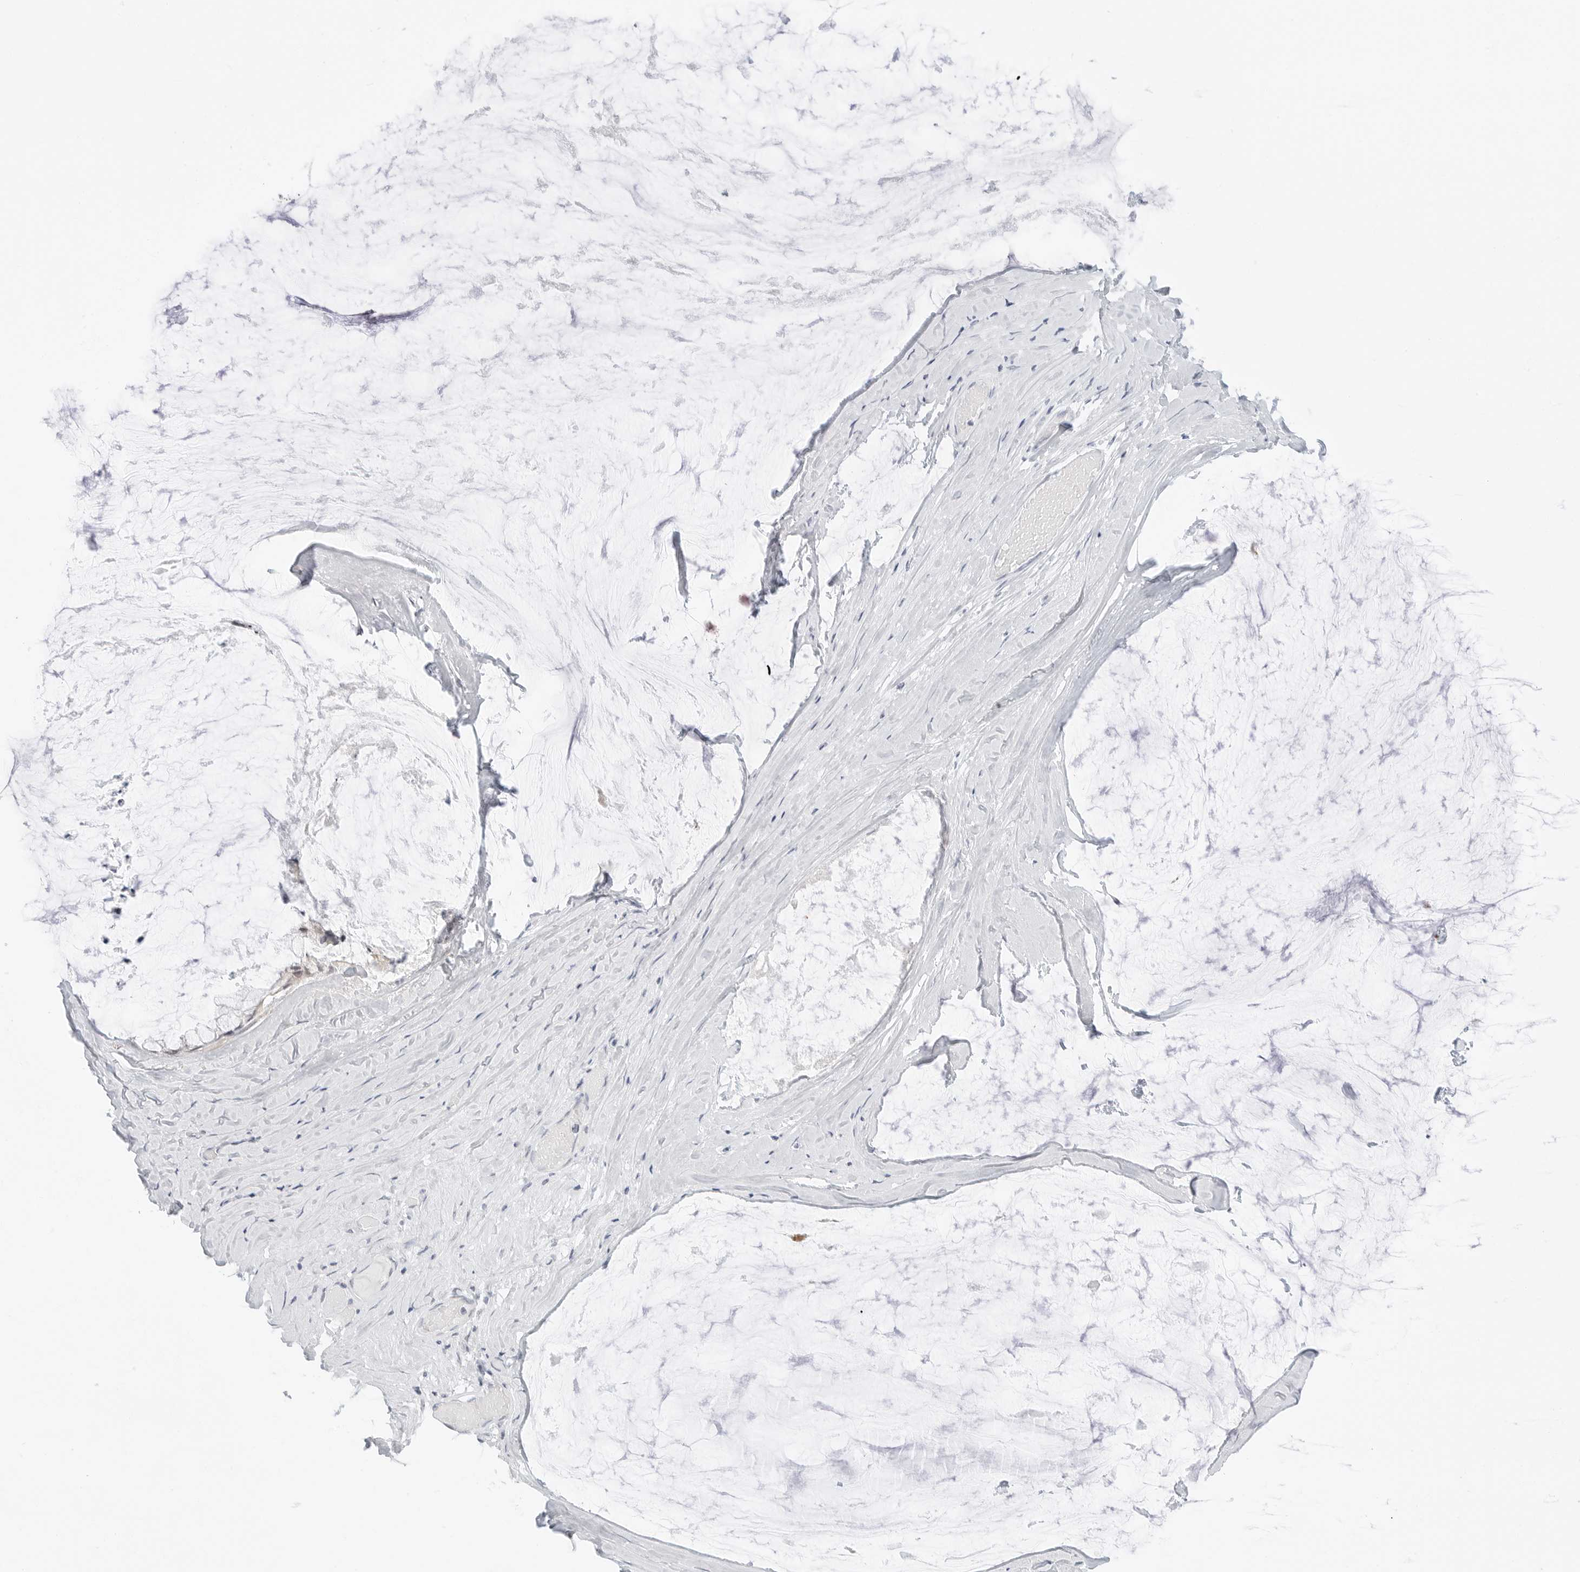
{"staining": {"intensity": "weak", "quantity": "<25%", "location": "cytoplasmic/membranous"}, "tissue": "ovarian cancer", "cell_type": "Tumor cells", "image_type": "cancer", "snomed": [{"axis": "morphology", "description": "Cystadenocarcinoma, mucinous, NOS"}, {"axis": "topography", "description": "Ovary"}], "caption": "A high-resolution histopathology image shows immunohistochemistry staining of ovarian mucinous cystadenocarcinoma, which demonstrates no significant staining in tumor cells.", "gene": "CCSAP", "patient": {"sex": "female", "age": 39}}